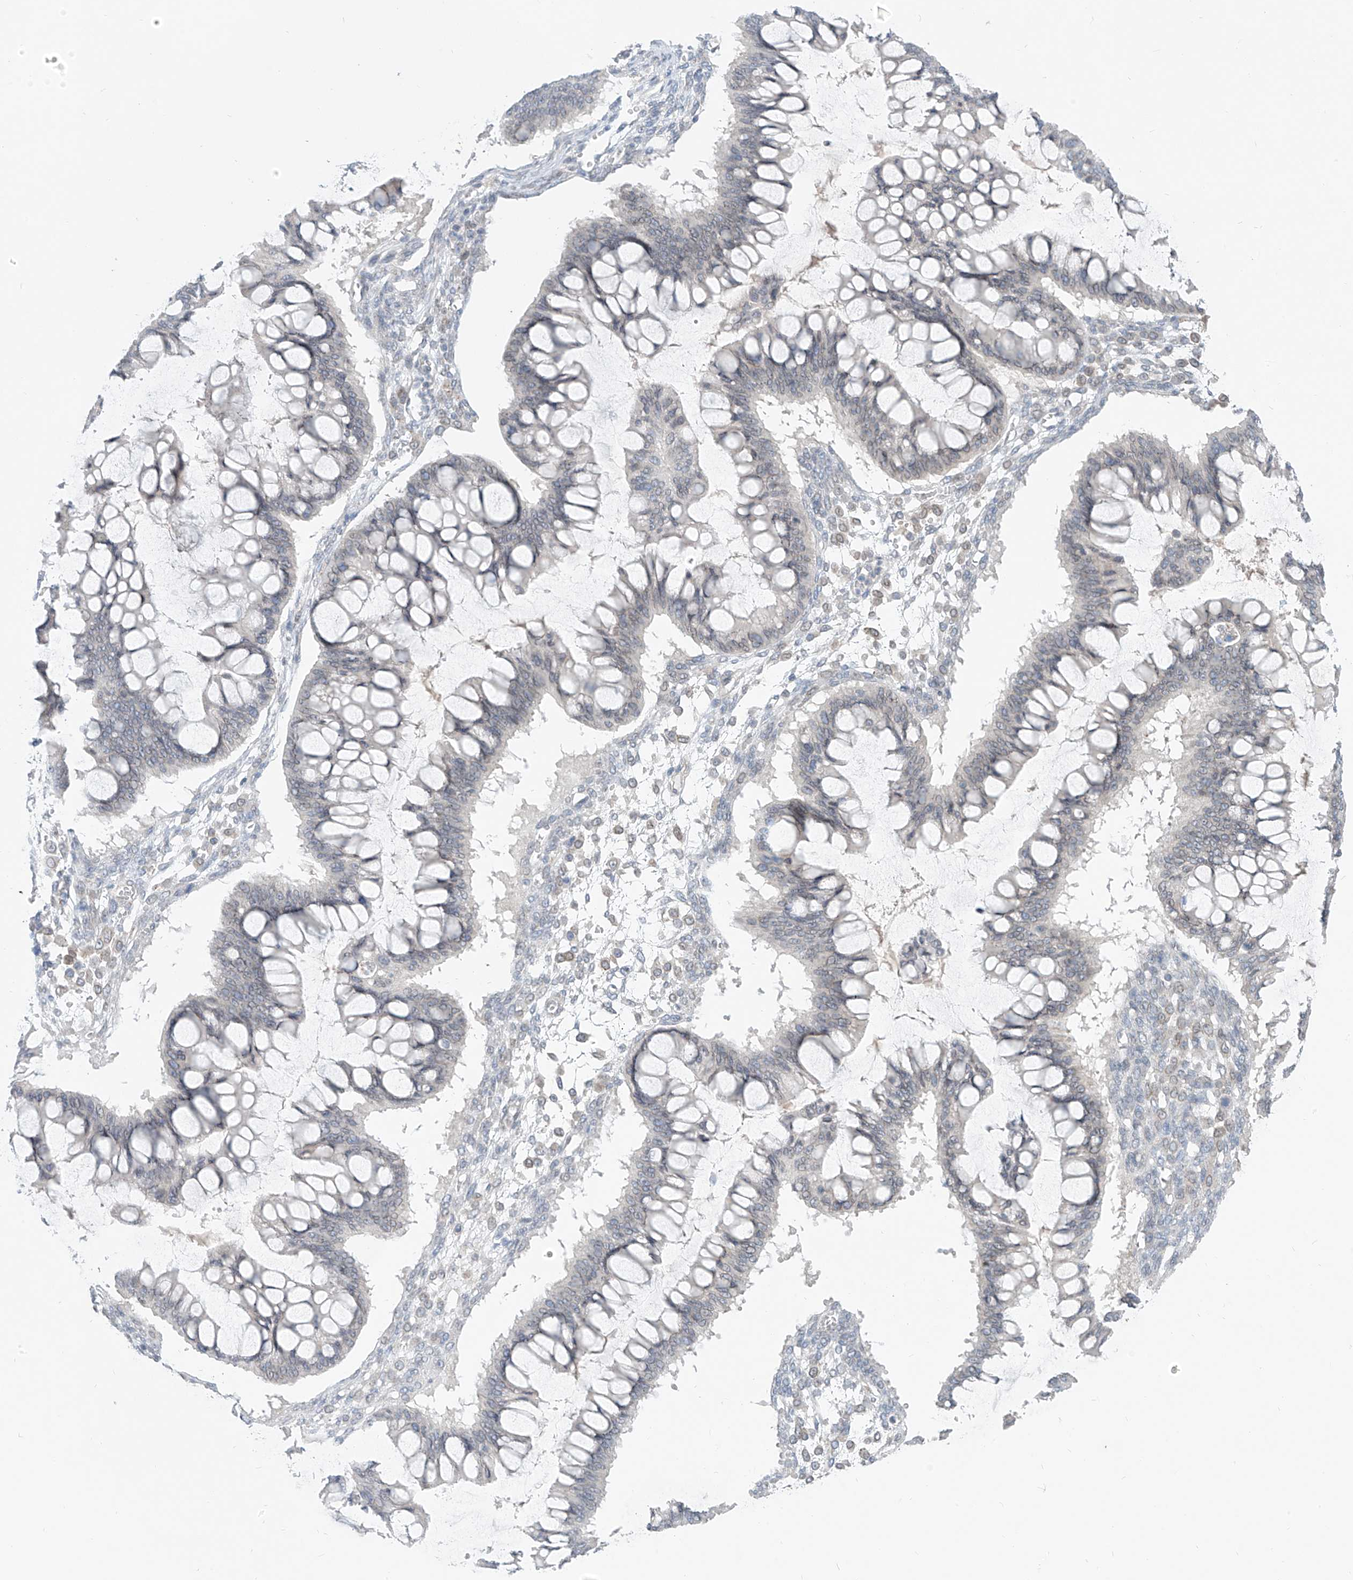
{"staining": {"intensity": "negative", "quantity": "none", "location": "none"}, "tissue": "ovarian cancer", "cell_type": "Tumor cells", "image_type": "cancer", "snomed": [{"axis": "morphology", "description": "Cystadenocarcinoma, mucinous, NOS"}, {"axis": "topography", "description": "Ovary"}], "caption": "An IHC micrograph of ovarian mucinous cystadenocarcinoma is shown. There is no staining in tumor cells of ovarian mucinous cystadenocarcinoma. The staining was performed using DAB to visualize the protein expression in brown, while the nuclei were stained in blue with hematoxylin (Magnification: 20x).", "gene": "KRTAP25-1", "patient": {"sex": "female", "age": 73}}